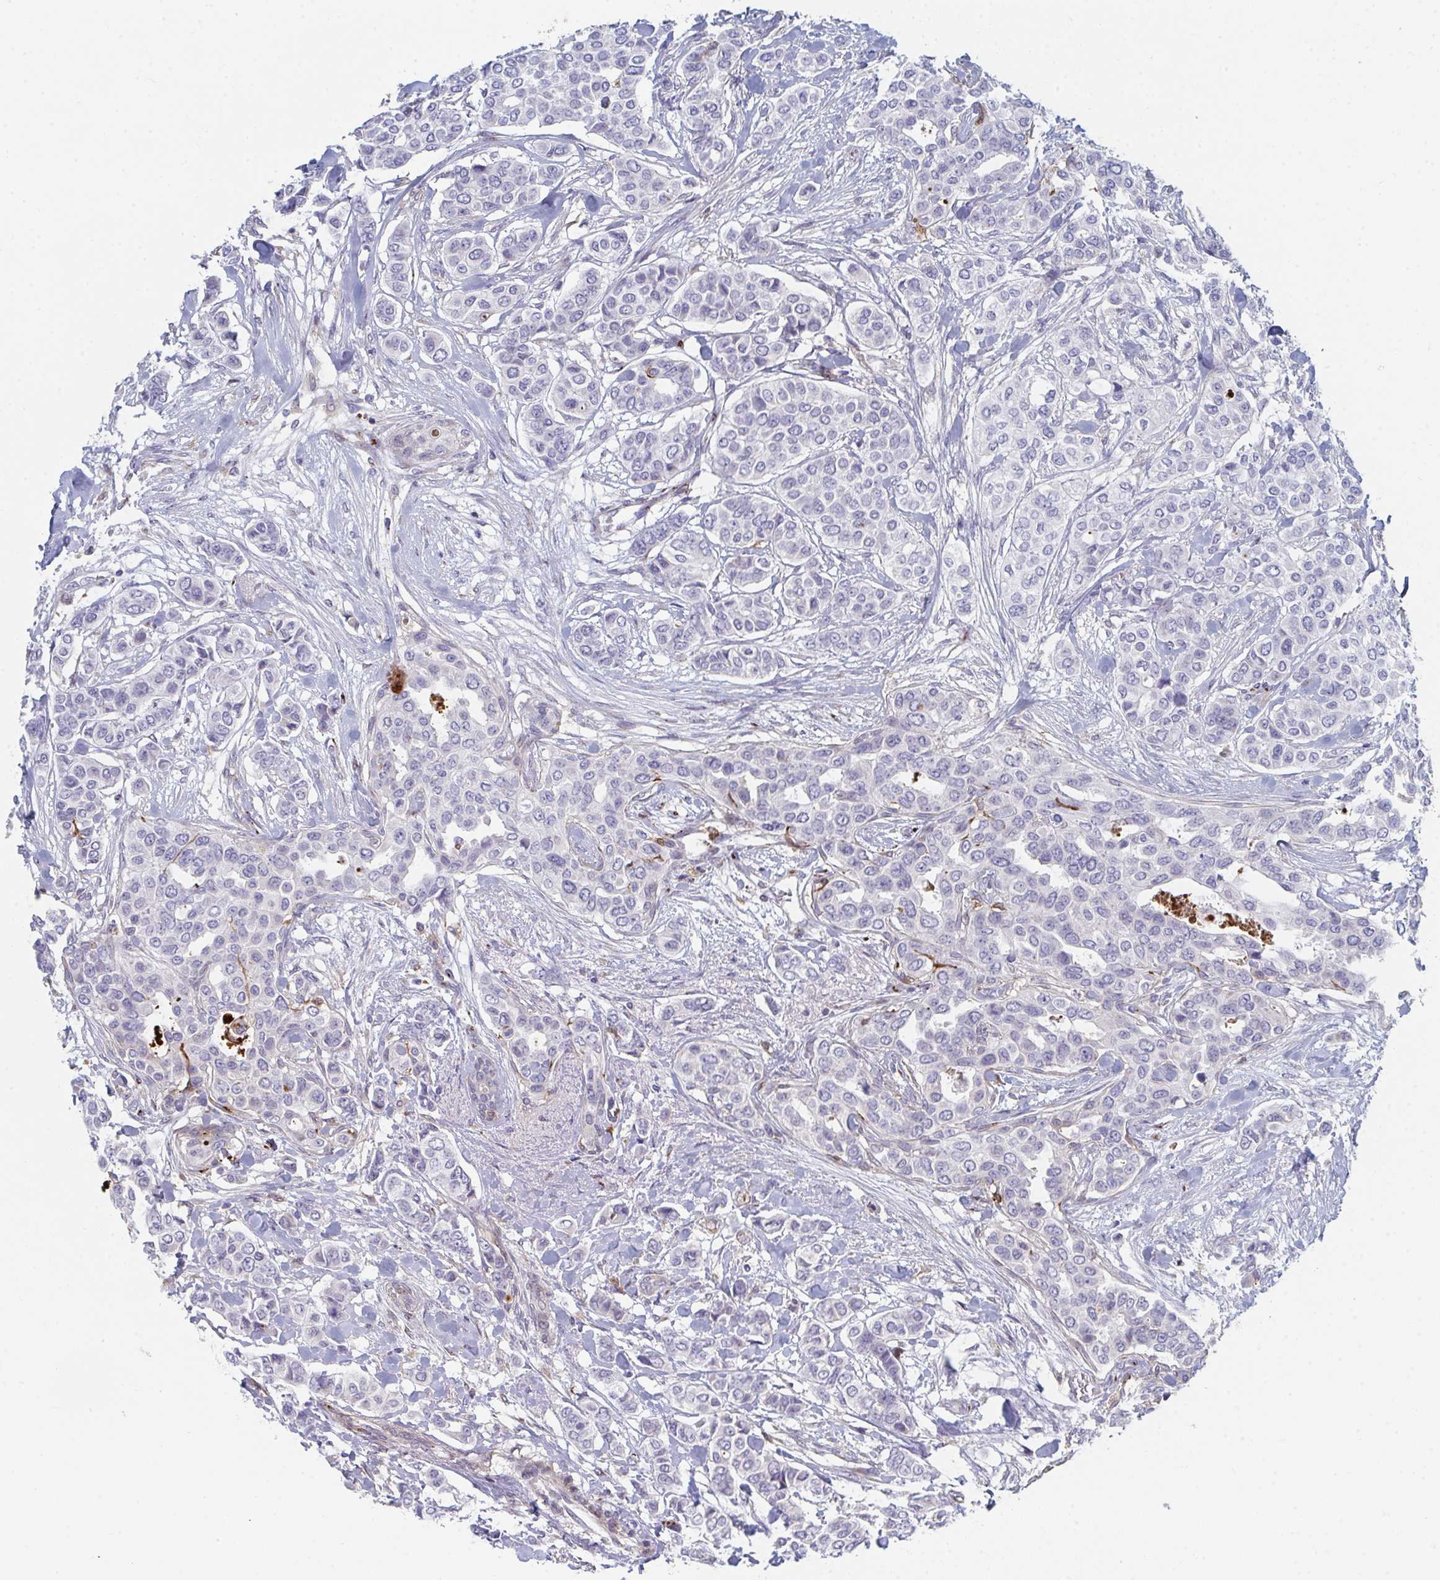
{"staining": {"intensity": "negative", "quantity": "none", "location": "none"}, "tissue": "breast cancer", "cell_type": "Tumor cells", "image_type": "cancer", "snomed": [{"axis": "morphology", "description": "Lobular carcinoma"}, {"axis": "topography", "description": "Breast"}], "caption": "DAB (3,3'-diaminobenzidine) immunohistochemical staining of breast lobular carcinoma displays no significant expression in tumor cells. (DAB (3,3'-diaminobenzidine) immunohistochemistry visualized using brightfield microscopy, high magnification).", "gene": "PSMG1", "patient": {"sex": "female", "age": 51}}